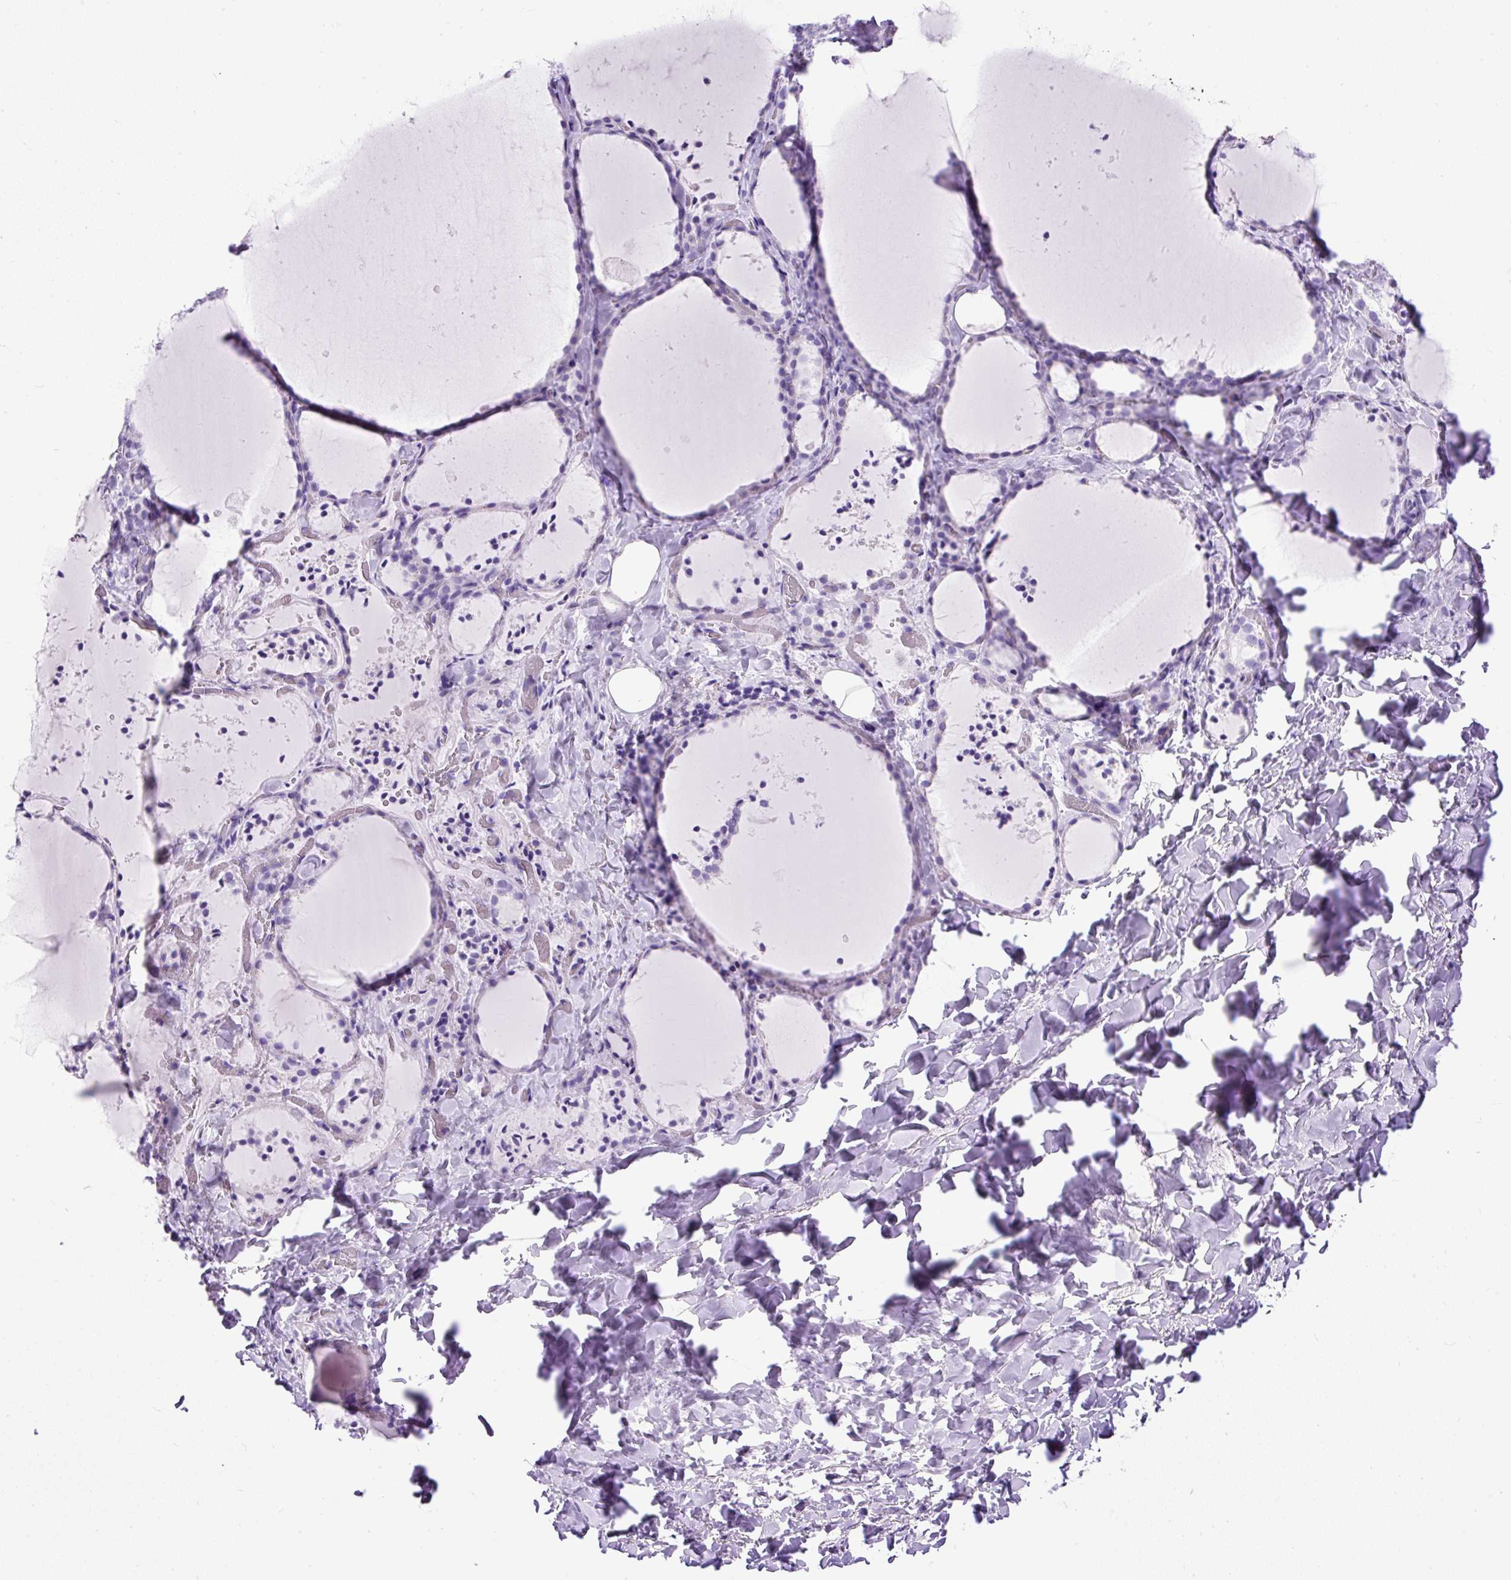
{"staining": {"intensity": "negative", "quantity": "none", "location": "none"}, "tissue": "thyroid gland", "cell_type": "Glandular cells", "image_type": "normal", "snomed": [{"axis": "morphology", "description": "Normal tissue, NOS"}, {"axis": "topography", "description": "Thyroid gland"}], "caption": "Immunohistochemistry micrograph of benign thyroid gland stained for a protein (brown), which reveals no expression in glandular cells.", "gene": "PDIA2", "patient": {"sex": "female", "age": 22}}